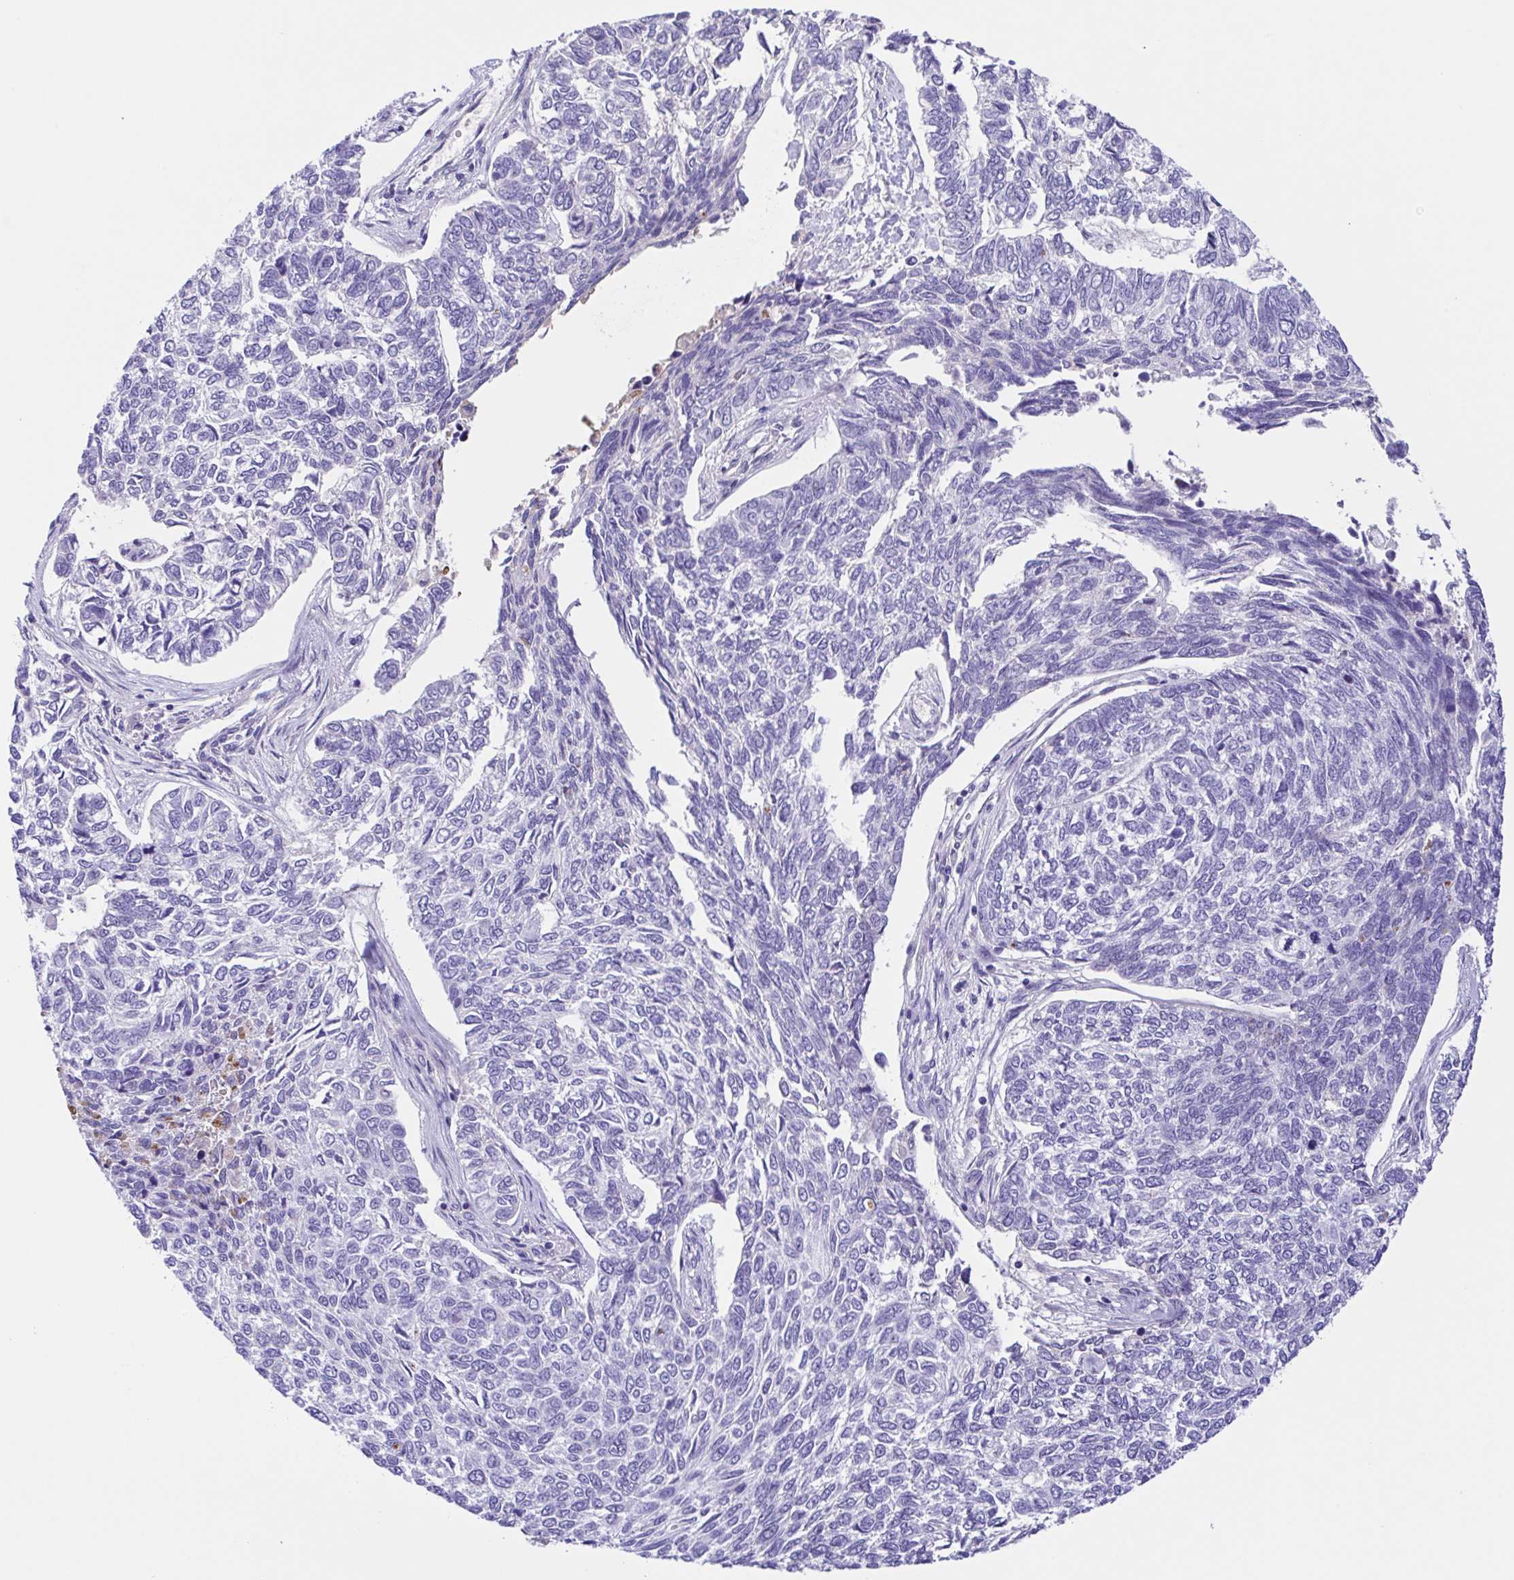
{"staining": {"intensity": "negative", "quantity": "none", "location": "none"}, "tissue": "skin cancer", "cell_type": "Tumor cells", "image_type": "cancer", "snomed": [{"axis": "morphology", "description": "Basal cell carcinoma"}, {"axis": "topography", "description": "Skin"}], "caption": "IHC image of neoplastic tissue: human skin cancer (basal cell carcinoma) stained with DAB displays no significant protein staining in tumor cells.", "gene": "IGFL1", "patient": {"sex": "female", "age": 65}}